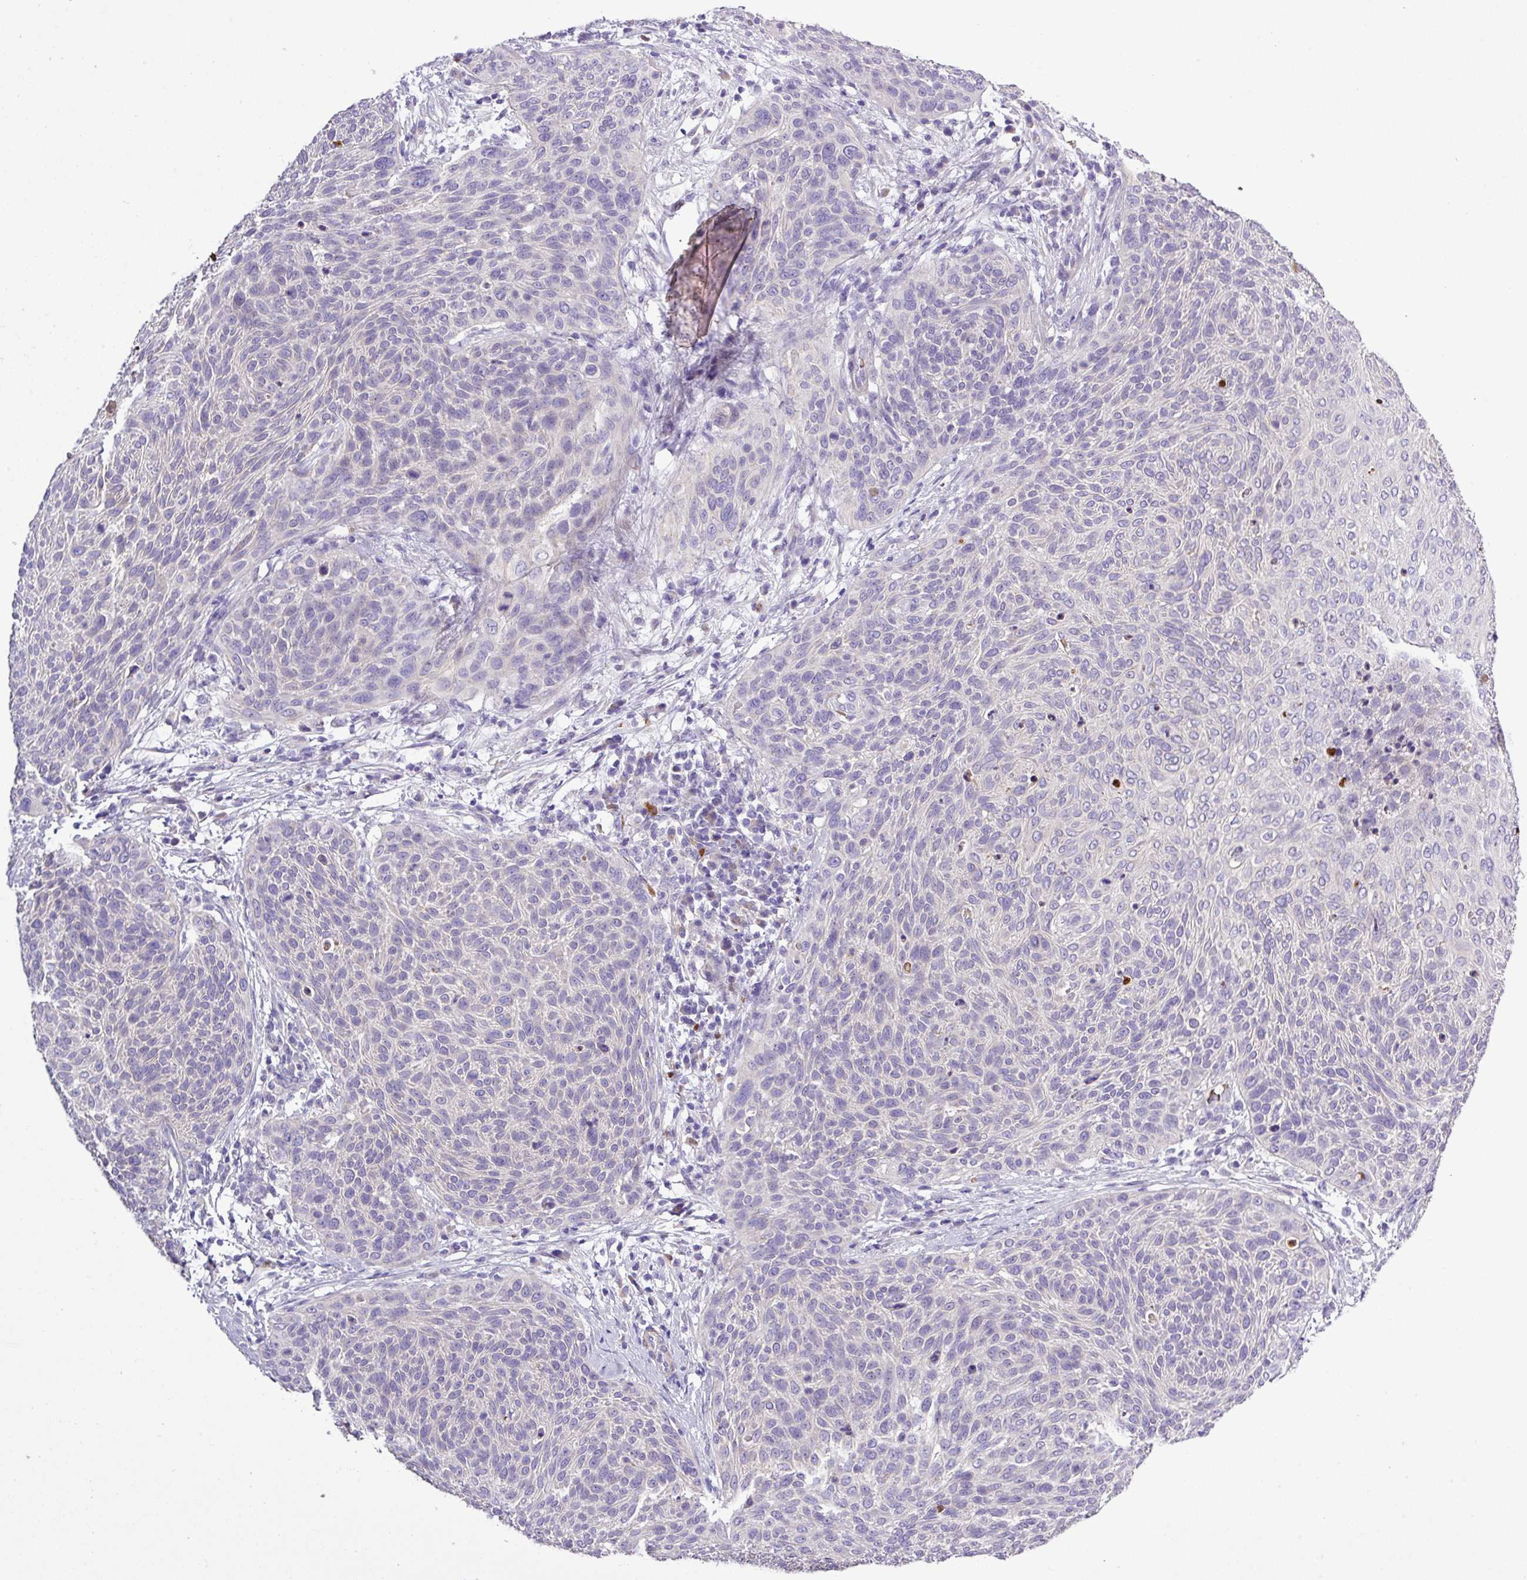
{"staining": {"intensity": "negative", "quantity": "none", "location": "none"}, "tissue": "cervical cancer", "cell_type": "Tumor cells", "image_type": "cancer", "snomed": [{"axis": "morphology", "description": "Squamous cell carcinoma, NOS"}, {"axis": "topography", "description": "Cervix"}], "caption": "Immunohistochemistry (IHC) micrograph of neoplastic tissue: cervical cancer stained with DAB (3,3'-diaminobenzidine) demonstrates no significant protein expression in tumor cells.", "gene": "MGAT4B", "patient": {"sex": "female", "age": 31}}